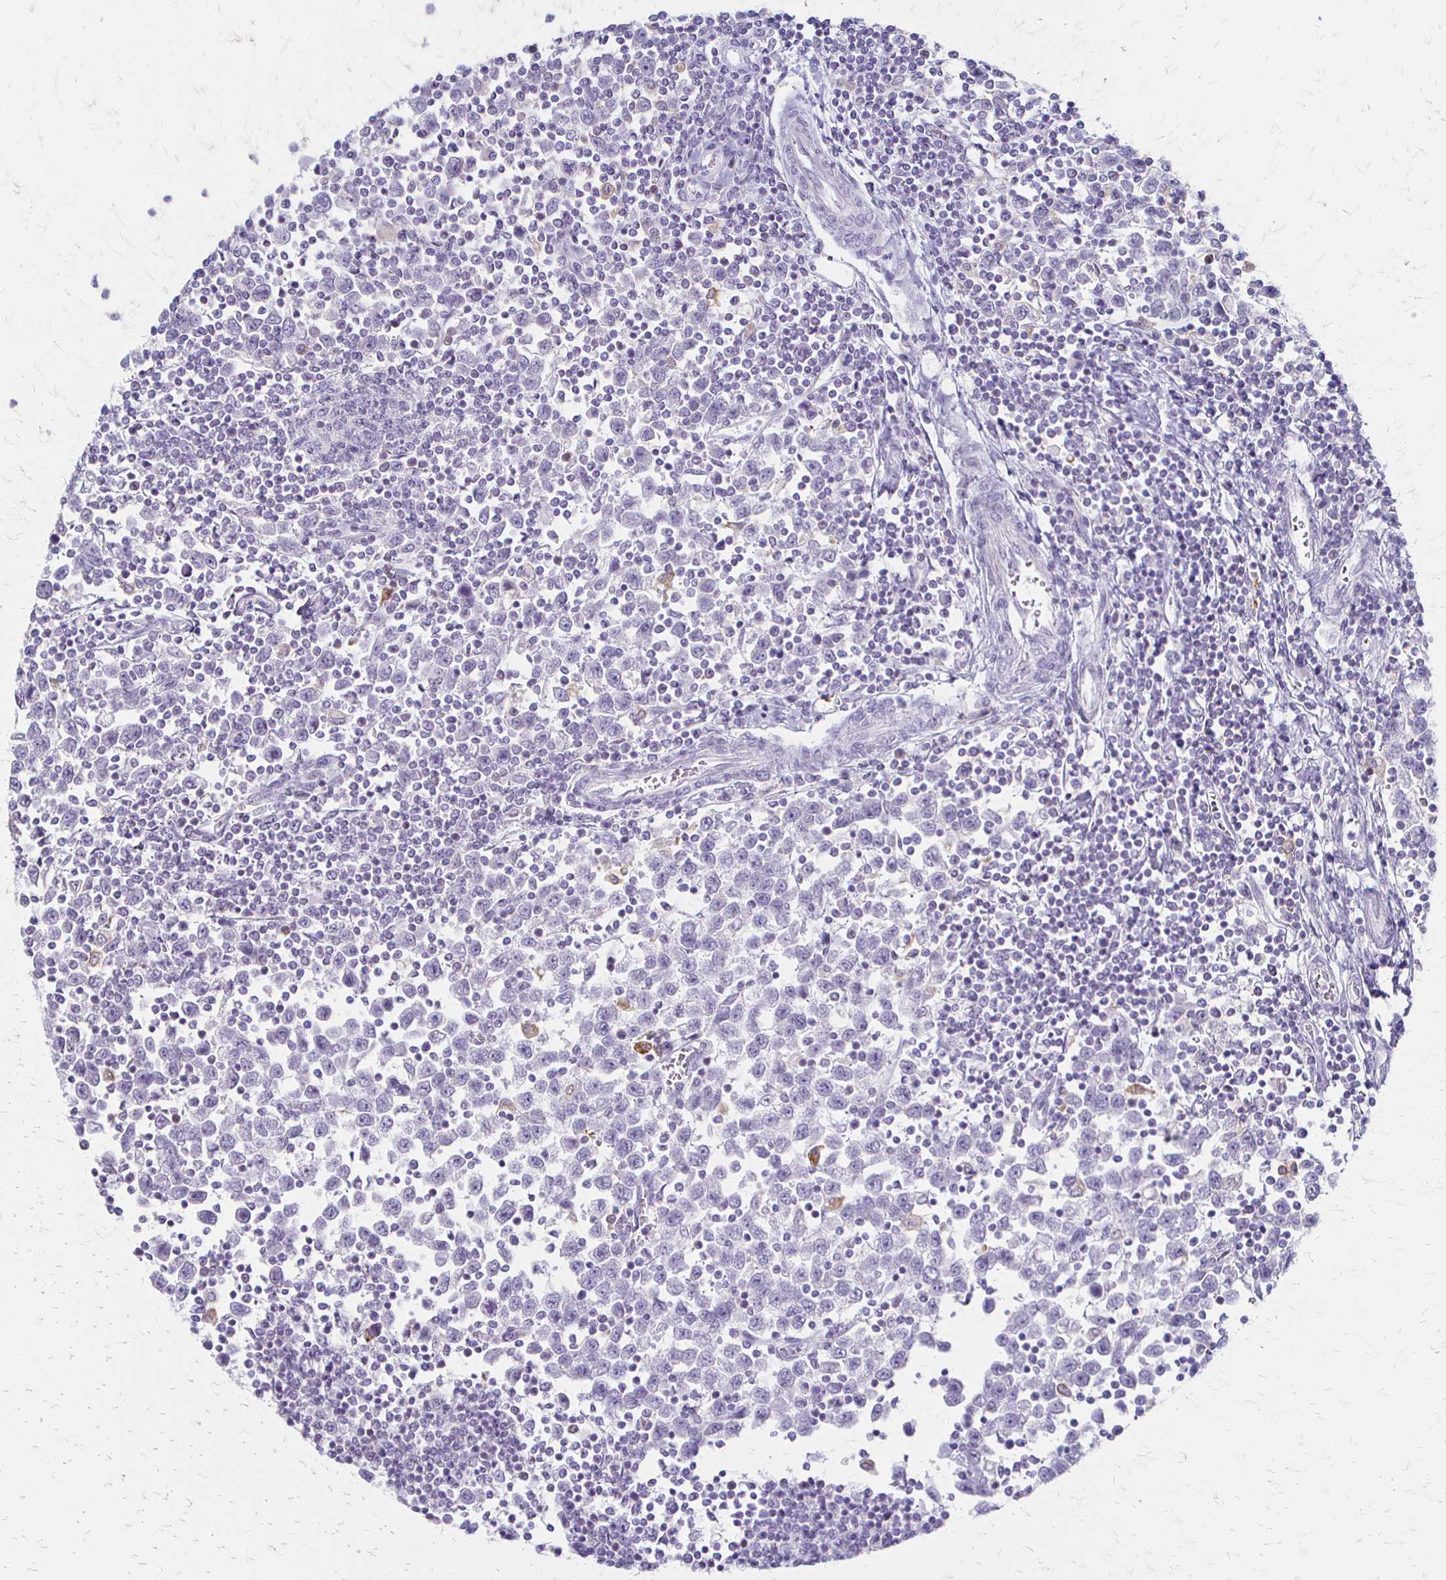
{"staining": {"intensity": "negative", "quantity": "none", "location": "none"}, "tissue": "testis cancer", "cell_type": "Tumor cells", "image_type": "cancer", "snomed": [{"axis": "morphology", "description": "Seminoma, NOS"}, {"axis": "topography", "description": "Testis"}], "caption": "Testis seminoma was stained to show a protein in brown. There is no significant expression in tumor cells.", "gene": "ACP5", "patient": {"sex": "male", "age": 34}}